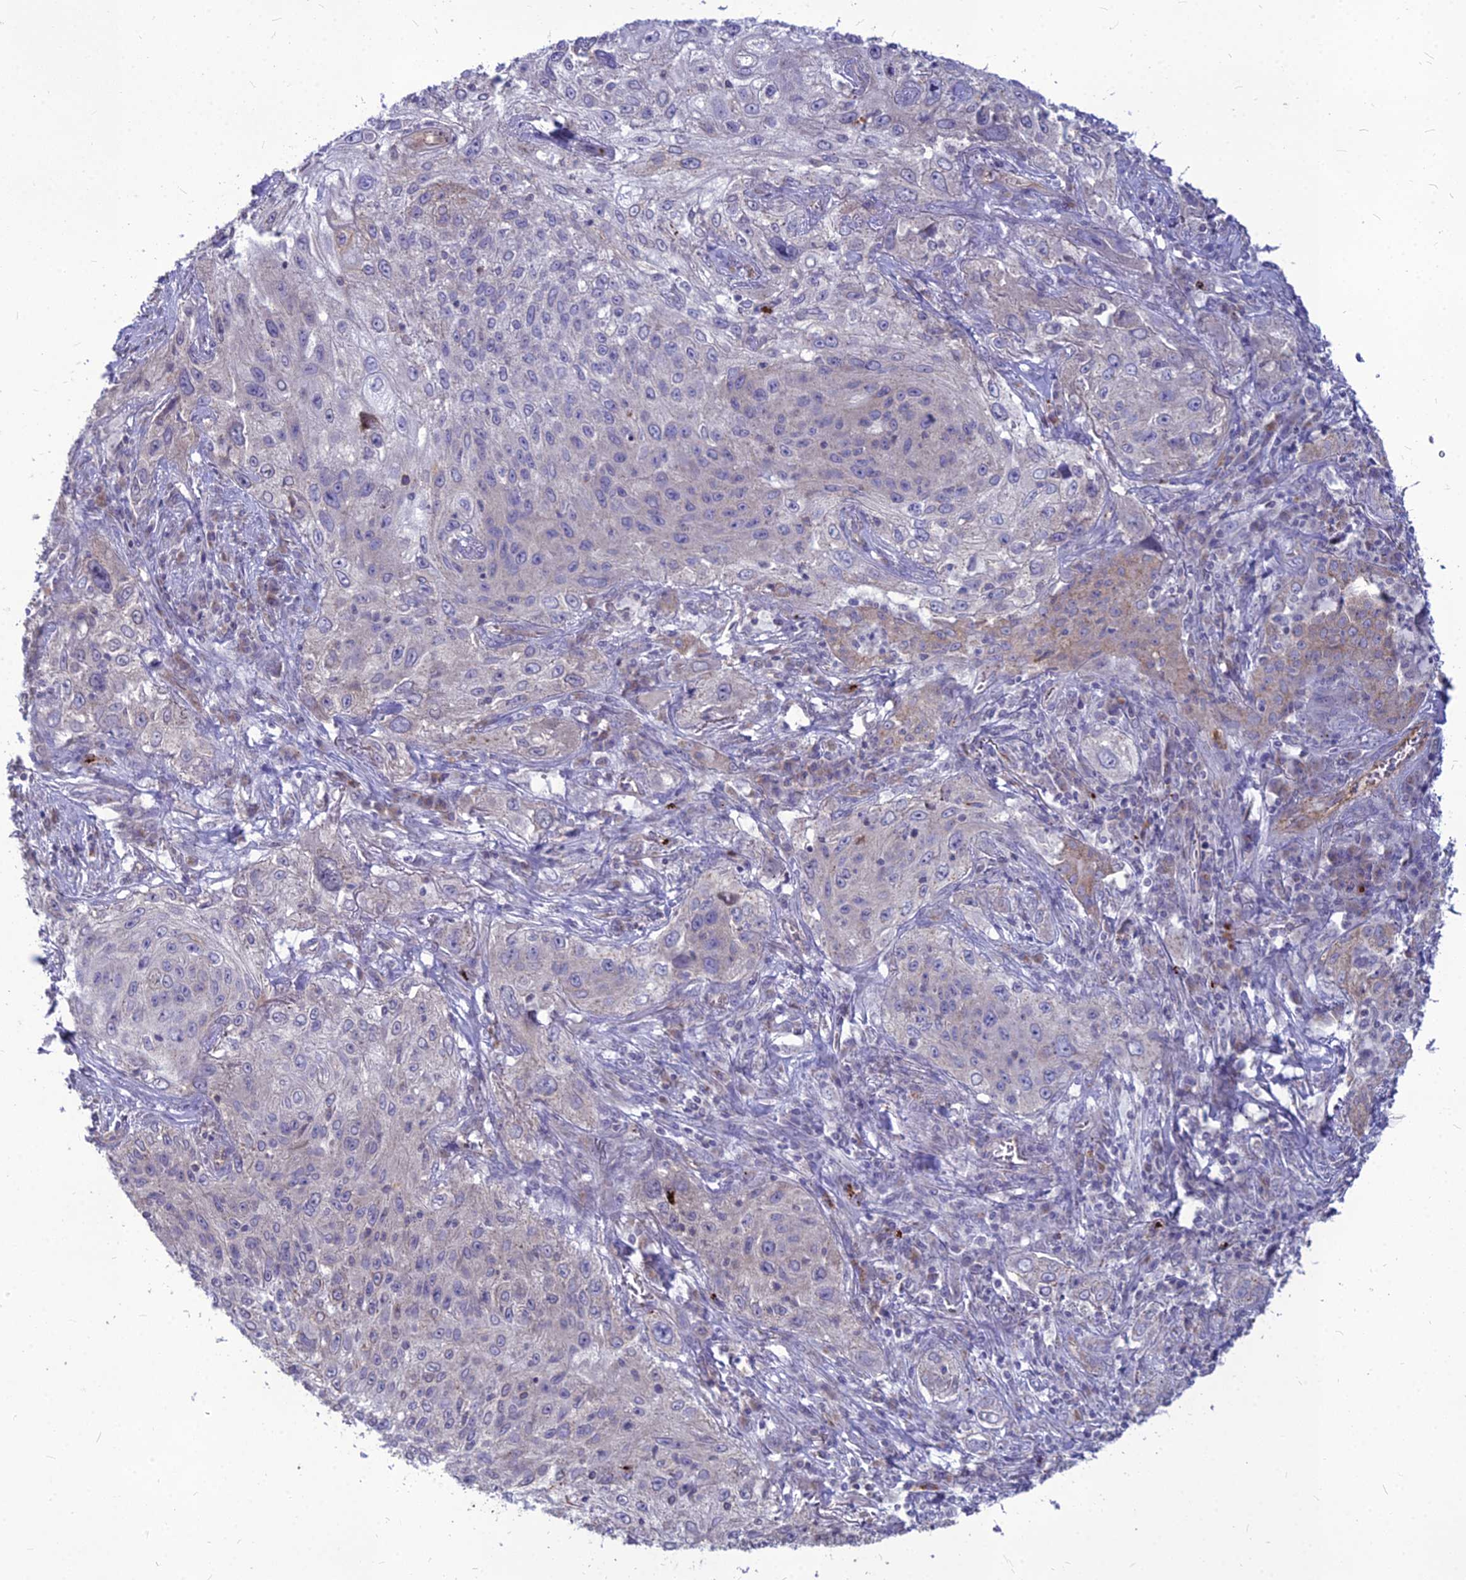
{"staining": {"intensity": "negative", "quantity": "none", "location": "none"}, "tissue": "lung cancer", "cell_type": "Tumor cells", "image_type": "cancer", "snomed": [{"axis": "morphology", "description": "Squamous cell carcinoma, NOS"}, {"axis": "topography", "description": "Lung"}], "caption": "This histopathology image is of lung cancer stained with immunohistochemistry to label a protein in brown with the nuclei are counter-stained blue. There is no expression in tumor cells.", "gene": "PCED1B", "patient": {"sex": "female", "age": 69}}